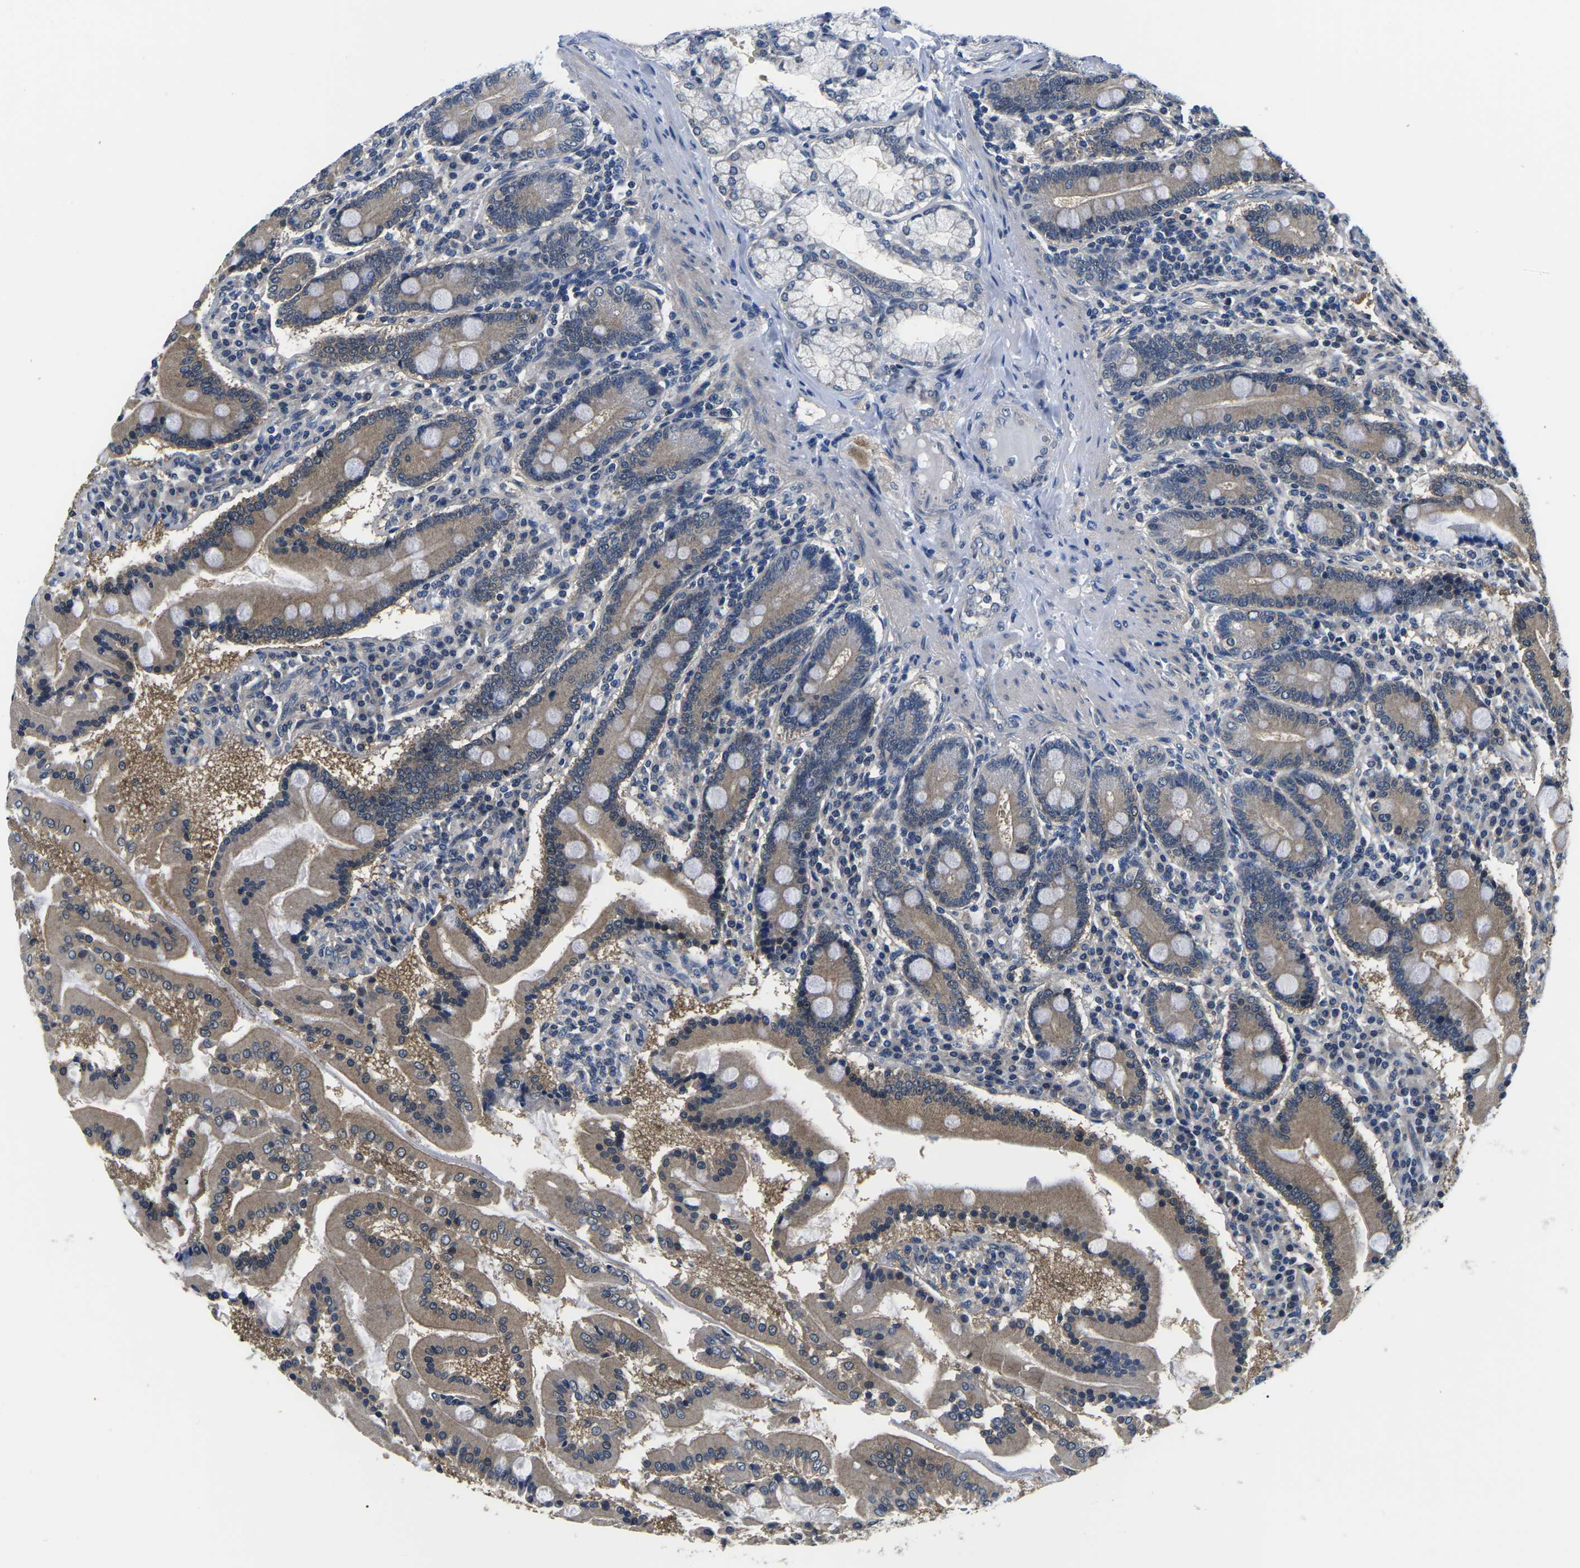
{"staining": {"intensity": "moderate", "quantity": ">75%", "location": "cytoplasmic/membranous"}, "tissue": "duodenum", "cell_type": "Glandular cells", "image_type": "normal", "snomed": [{"axis": "morphology", "description": "Normal tissue, NOS"}, {"axis": "topography", "description": "Duodenum"}], "caption": "A brown stain labels moderate cytoplasmic/membranous positivity of a protein in glandular cells of normal duodenum. (Stains: DAB (3,3'-diaminobenzidine) in brown, nuclei in blue, Microscopy: brightfield microscopy at high magnification).", "gene": "GSK3B", "patient": {"sex": "male", "age": 50}}